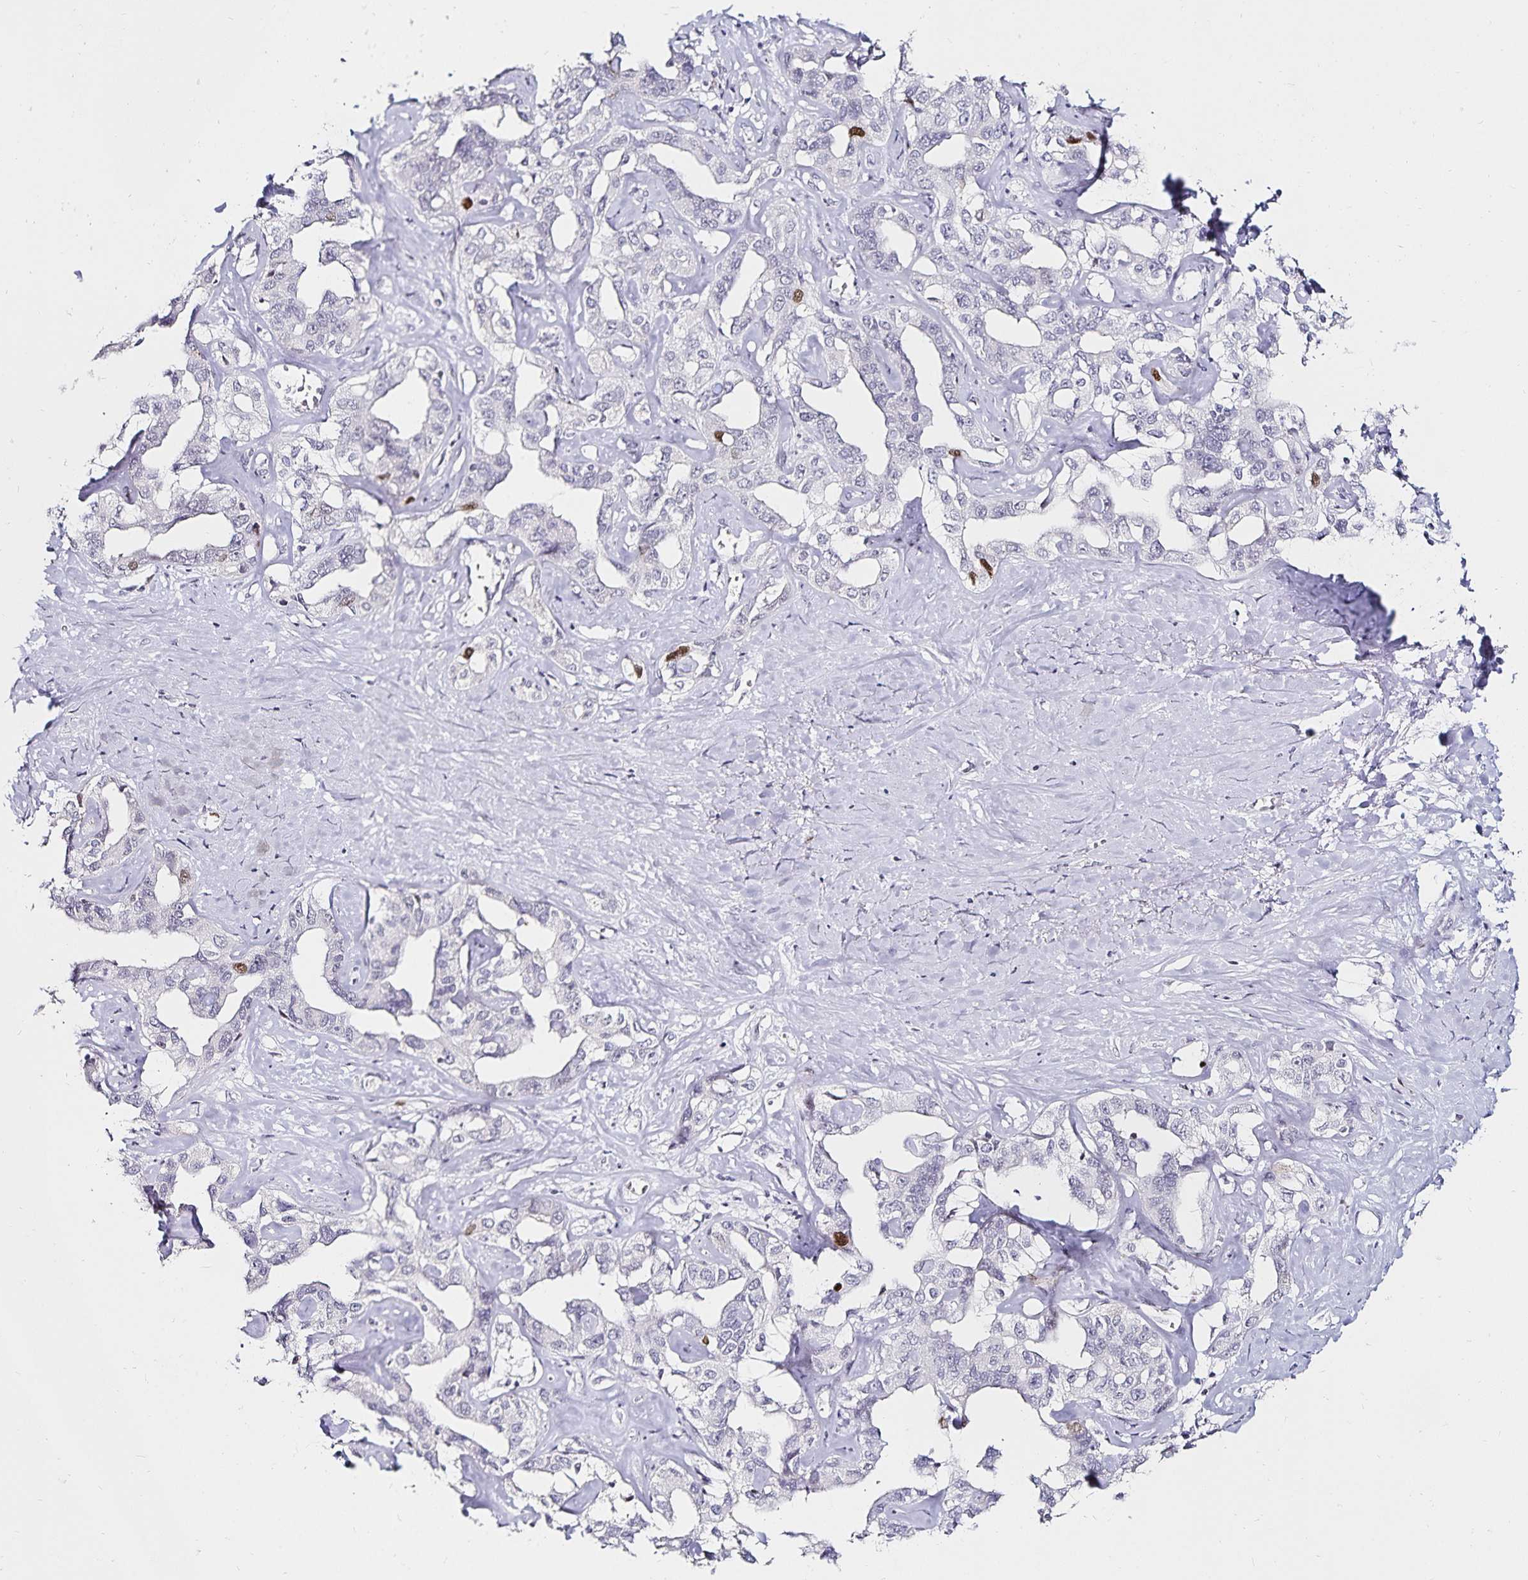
{"staining": {"intensity": "strong", "quantity": "<25%", "location": "nuclear"}, "tissue": "liver cancer", "cell_type": "Tumor cells", "image_type": "cancer", "snomed": [{"axis": "morphology", "description": "Cholangiocarcinoma"}, {"axis": "topography", "description": "Liver"}], "caption": "Immunohistochemistry photomicrograph of liver cholangiocarcinoma stained for a protein (brown), which displays medium levels of strong nuclear staining in about <25% of tumor cells.", "gene": "ANLN", "patient": {"sex": "male", "age": 59}}